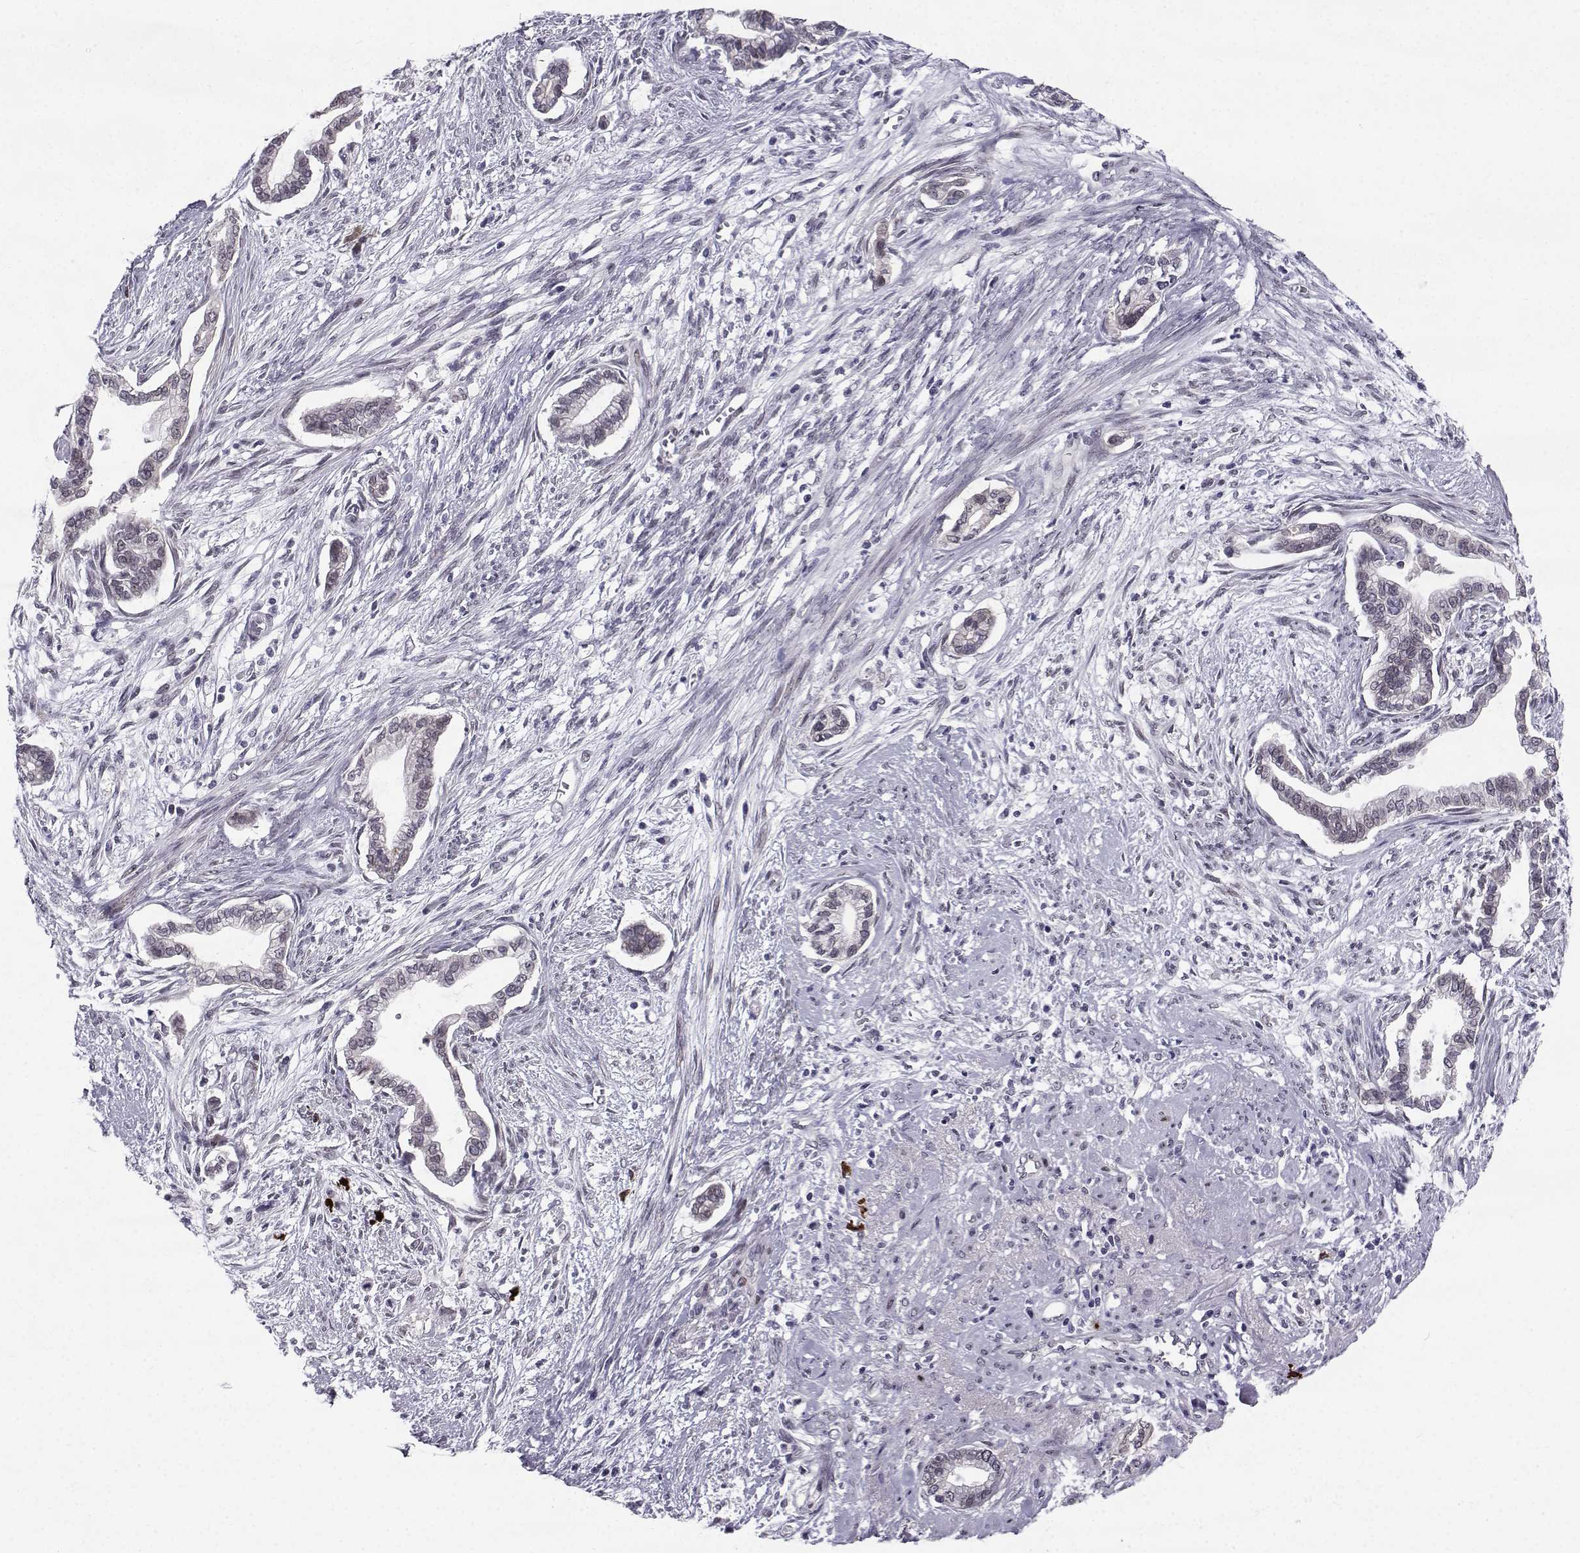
{"staining": {"intensity": "weak", "quantity": "<25%", "location": "nuclear"}, "tissue": "cervical cancer", "cell_type": "Tumor cells", "image_type": "cancer", "snomed": [{"axis": "morphology", "description": "Adenocarcinoma, NOS"}, {"axis": "topography", "description": "Cervix"}], "caption": "Immunohistochemistry (IHC) image of human cervical cancer stained for a protein (brown), which shows no positivity in tumor cells.", "gene": "RBM24", "patient": {"sex": "female", "age": 62}}